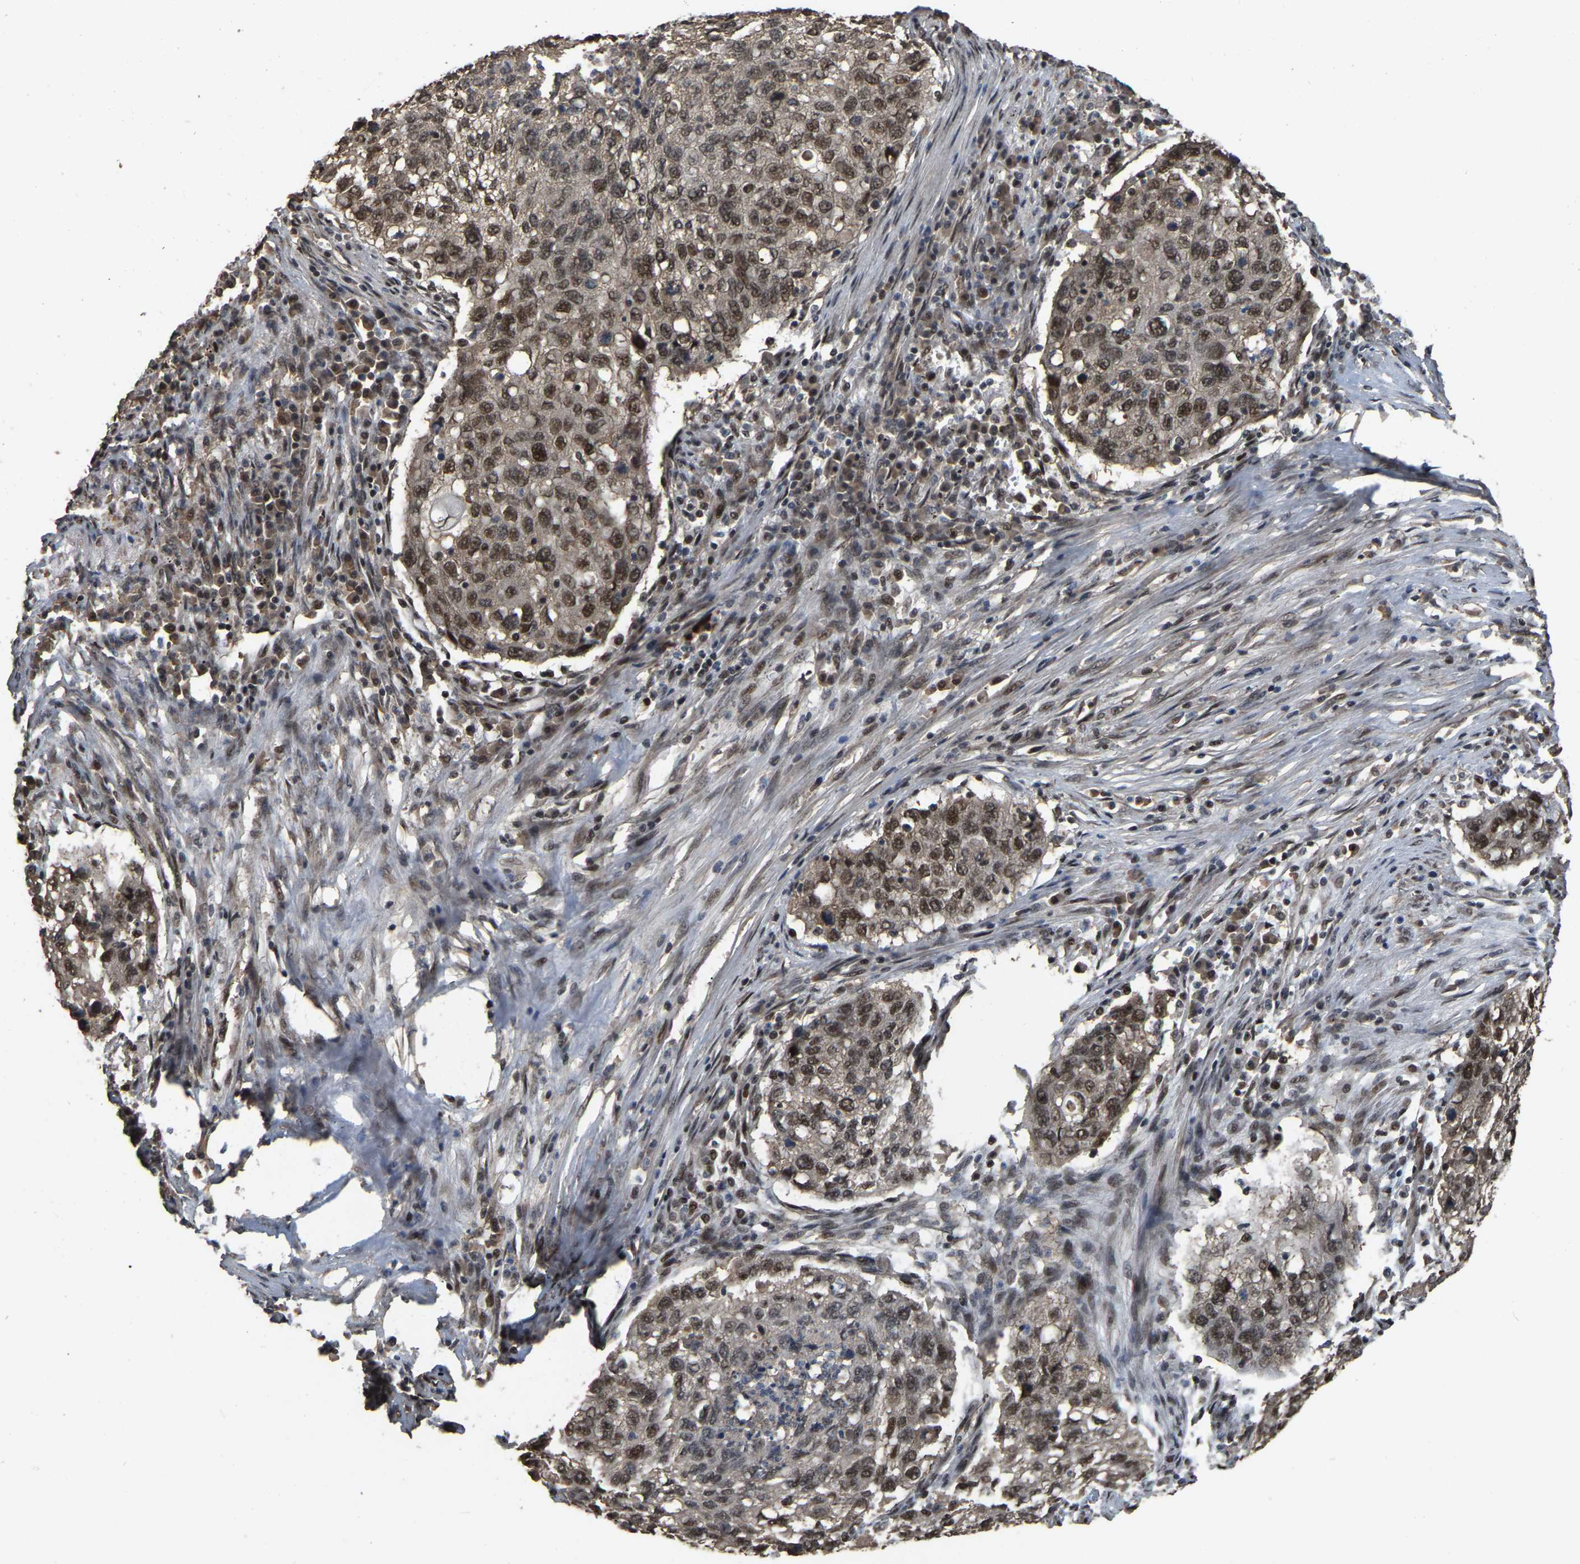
{"staining": {"intensity": "moderate", "quantity": ">75%", "location": "nuclear"}, "tissue": "lung cancer", "cell_type": "Tumor cells", "image_type": "cancer", "snomed": [{"axis": "morphology", "description": "Squamous cell carcinoma, NOS"}, {"axis": "topography", "description": "Lung"}], "caption": "Moderate nuclear expression is present in about >75% of tumor cells in squamous cell carcinoma (lung).", "gene": "ARHGAP23", "patient": {"sex": "female", "age": 63}}